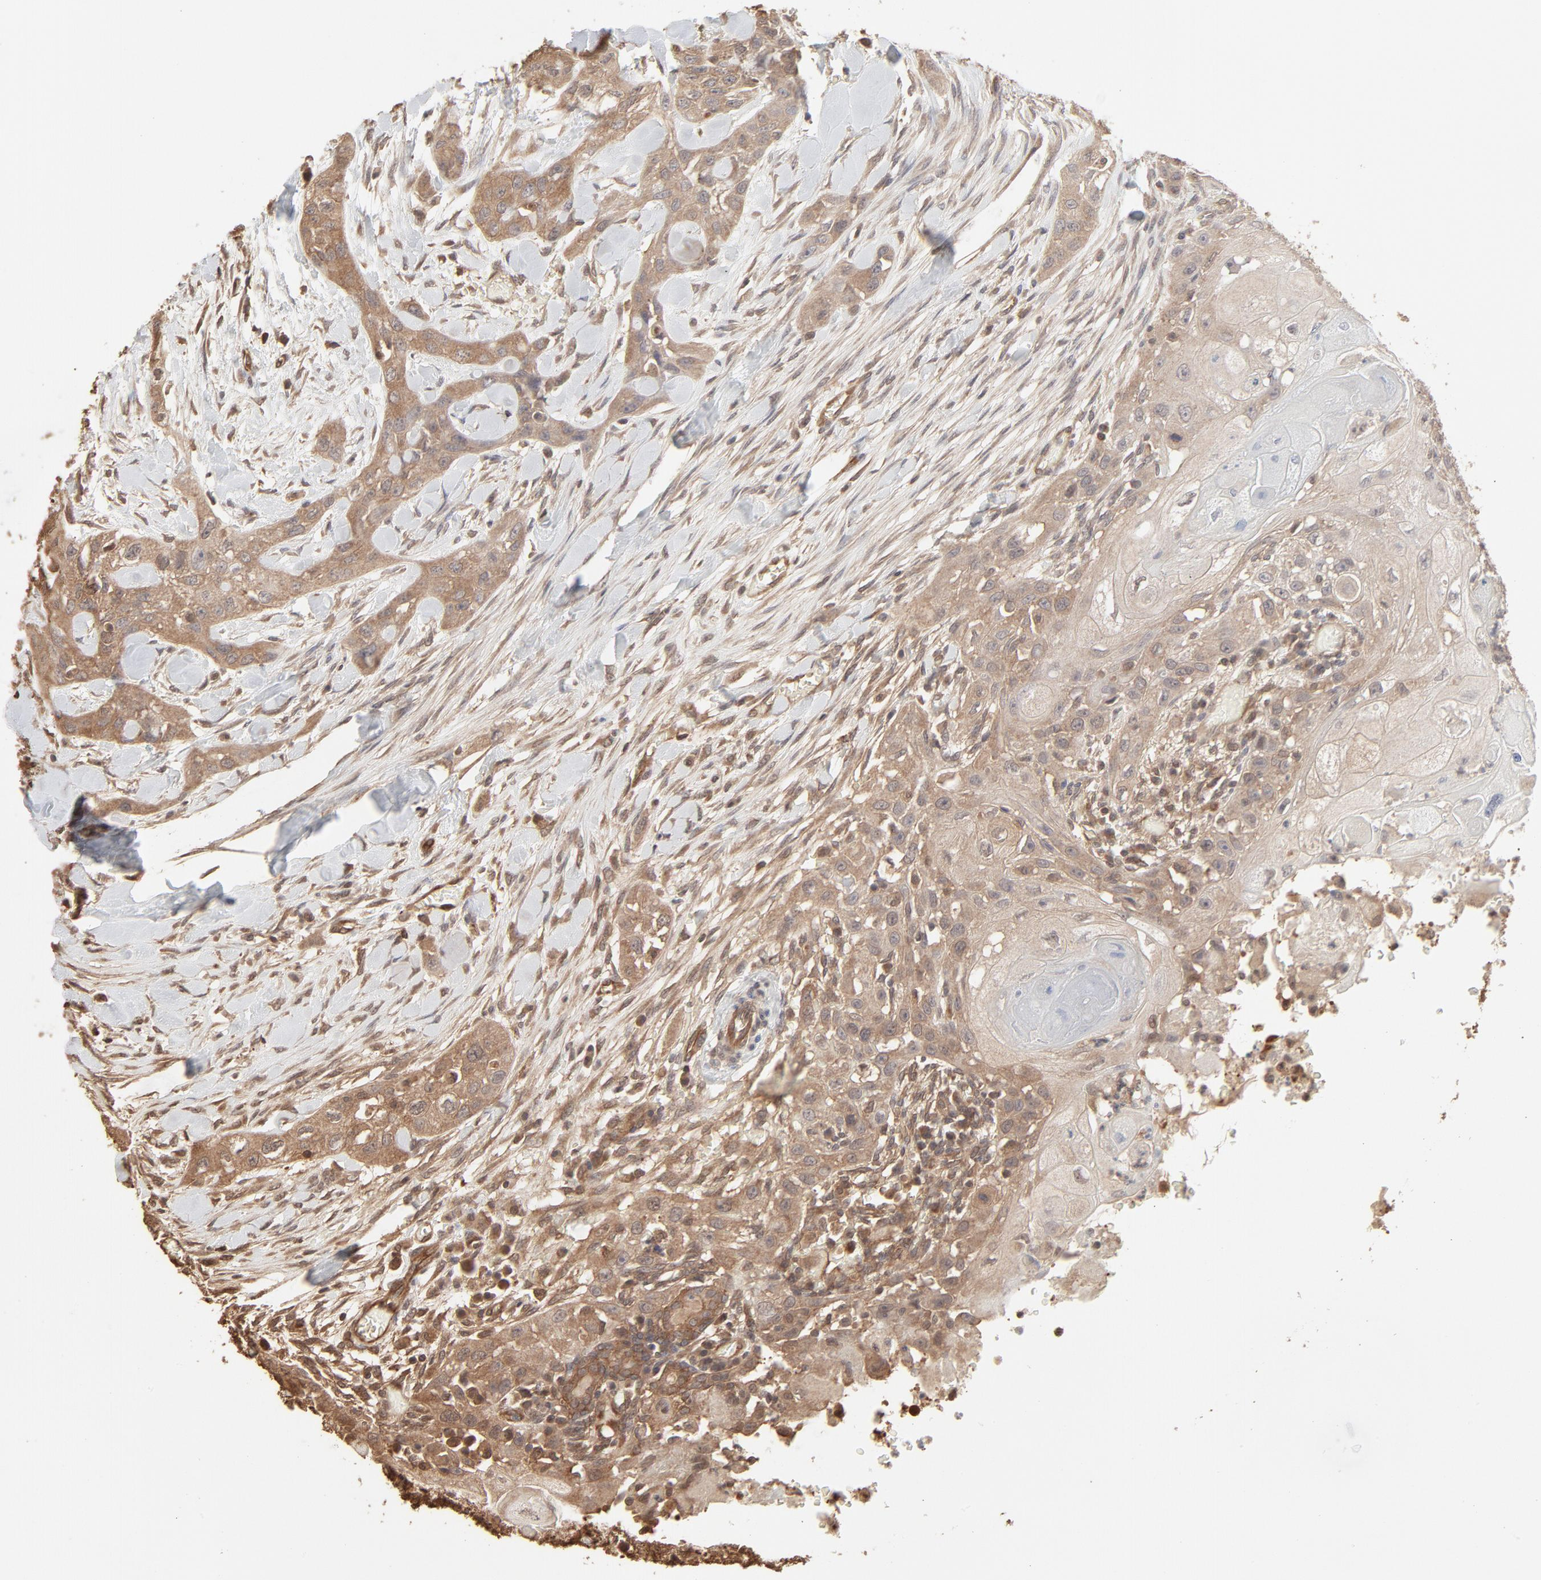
{"staining": {"intensity": "moderate", "quantity": ">75%", "location": "cytoplasmic/membranous,nuclear"}, "tissue": "head and neck cancer", "cell_type": "Tumor cells", "image_type": "cancer", "snomed": [{"axis": "morphology", "description": "Neoplasm, malignant, NOS"}, {"axis": "topography", "description": "Salivary gland"}, {"axis": "topography", "description": "Head-Neck"}], "caption": "Immunohistochemistry image of neoplastic tissue: head and neck cancer stained using immunohistochemistry exhibits medium levels of moderate protein expression localized specifically in the cytoplasmic/membranous and nuclear of tumor cells, appearing as a cytoplasmic/membranous and nuclear brown color.", "gene": "PPP2CA", "patient": {"sex": "male", "age": 43}}